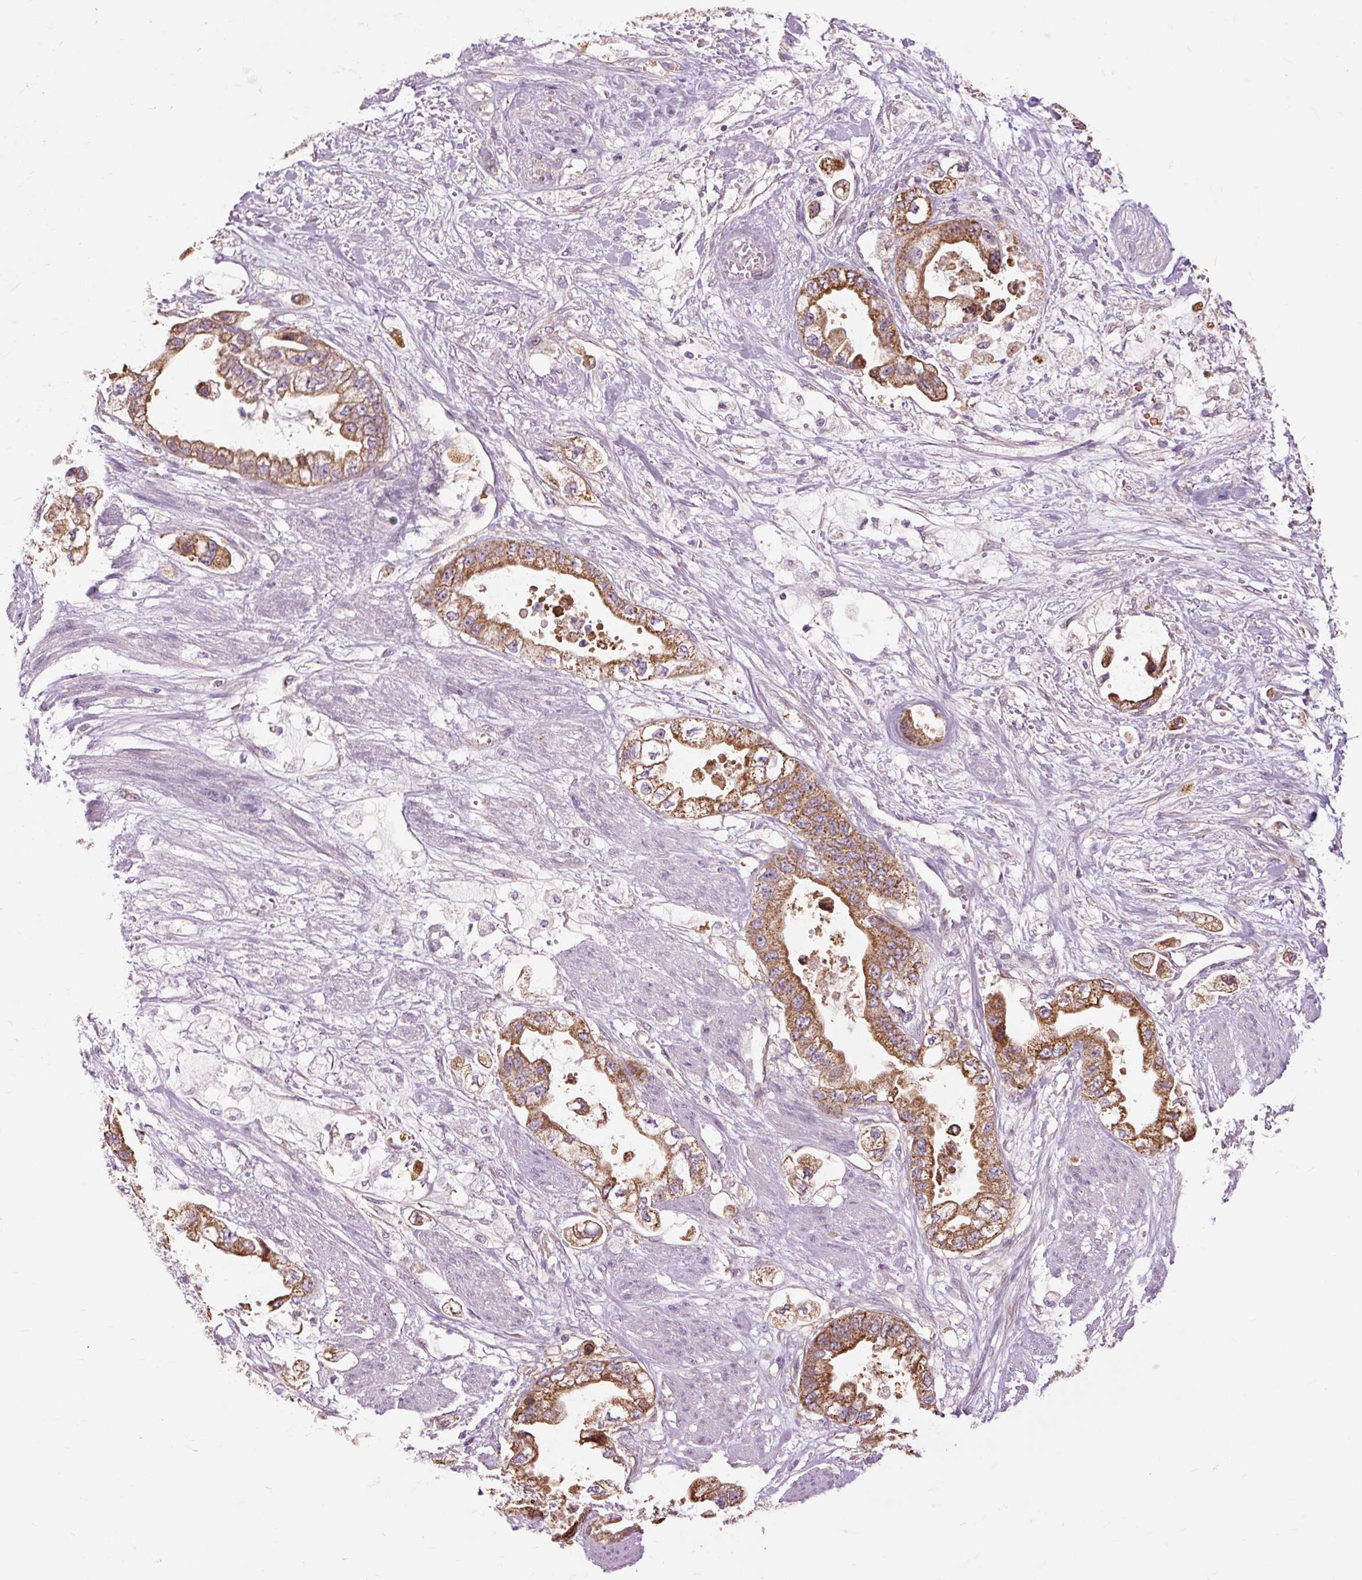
{"staining": {"intensity": "moderate", "quantity": ">75%", "location": "cytoplasmic/membranous"}, "tissue": "stomach cancer", "cell_type": "Tumor cells", "image_type": "cancer", "snomed": [{"axis": "morphology", "description": "Adenocarcinoma, NOS"}, {"axis": "topography", "description": "Stomach"}], "caption": "Tumor cells reveal moderate cytoplasmic/membranous staining in about >75% of cells in adenocarcinoma (stomach). (DAB (3,3'-diaminobenzidine) IHC, brown staining for protein, blue staining for nuclei).", "gene": "PDZD2", "patient": {"sex": "male", "age": 62}}